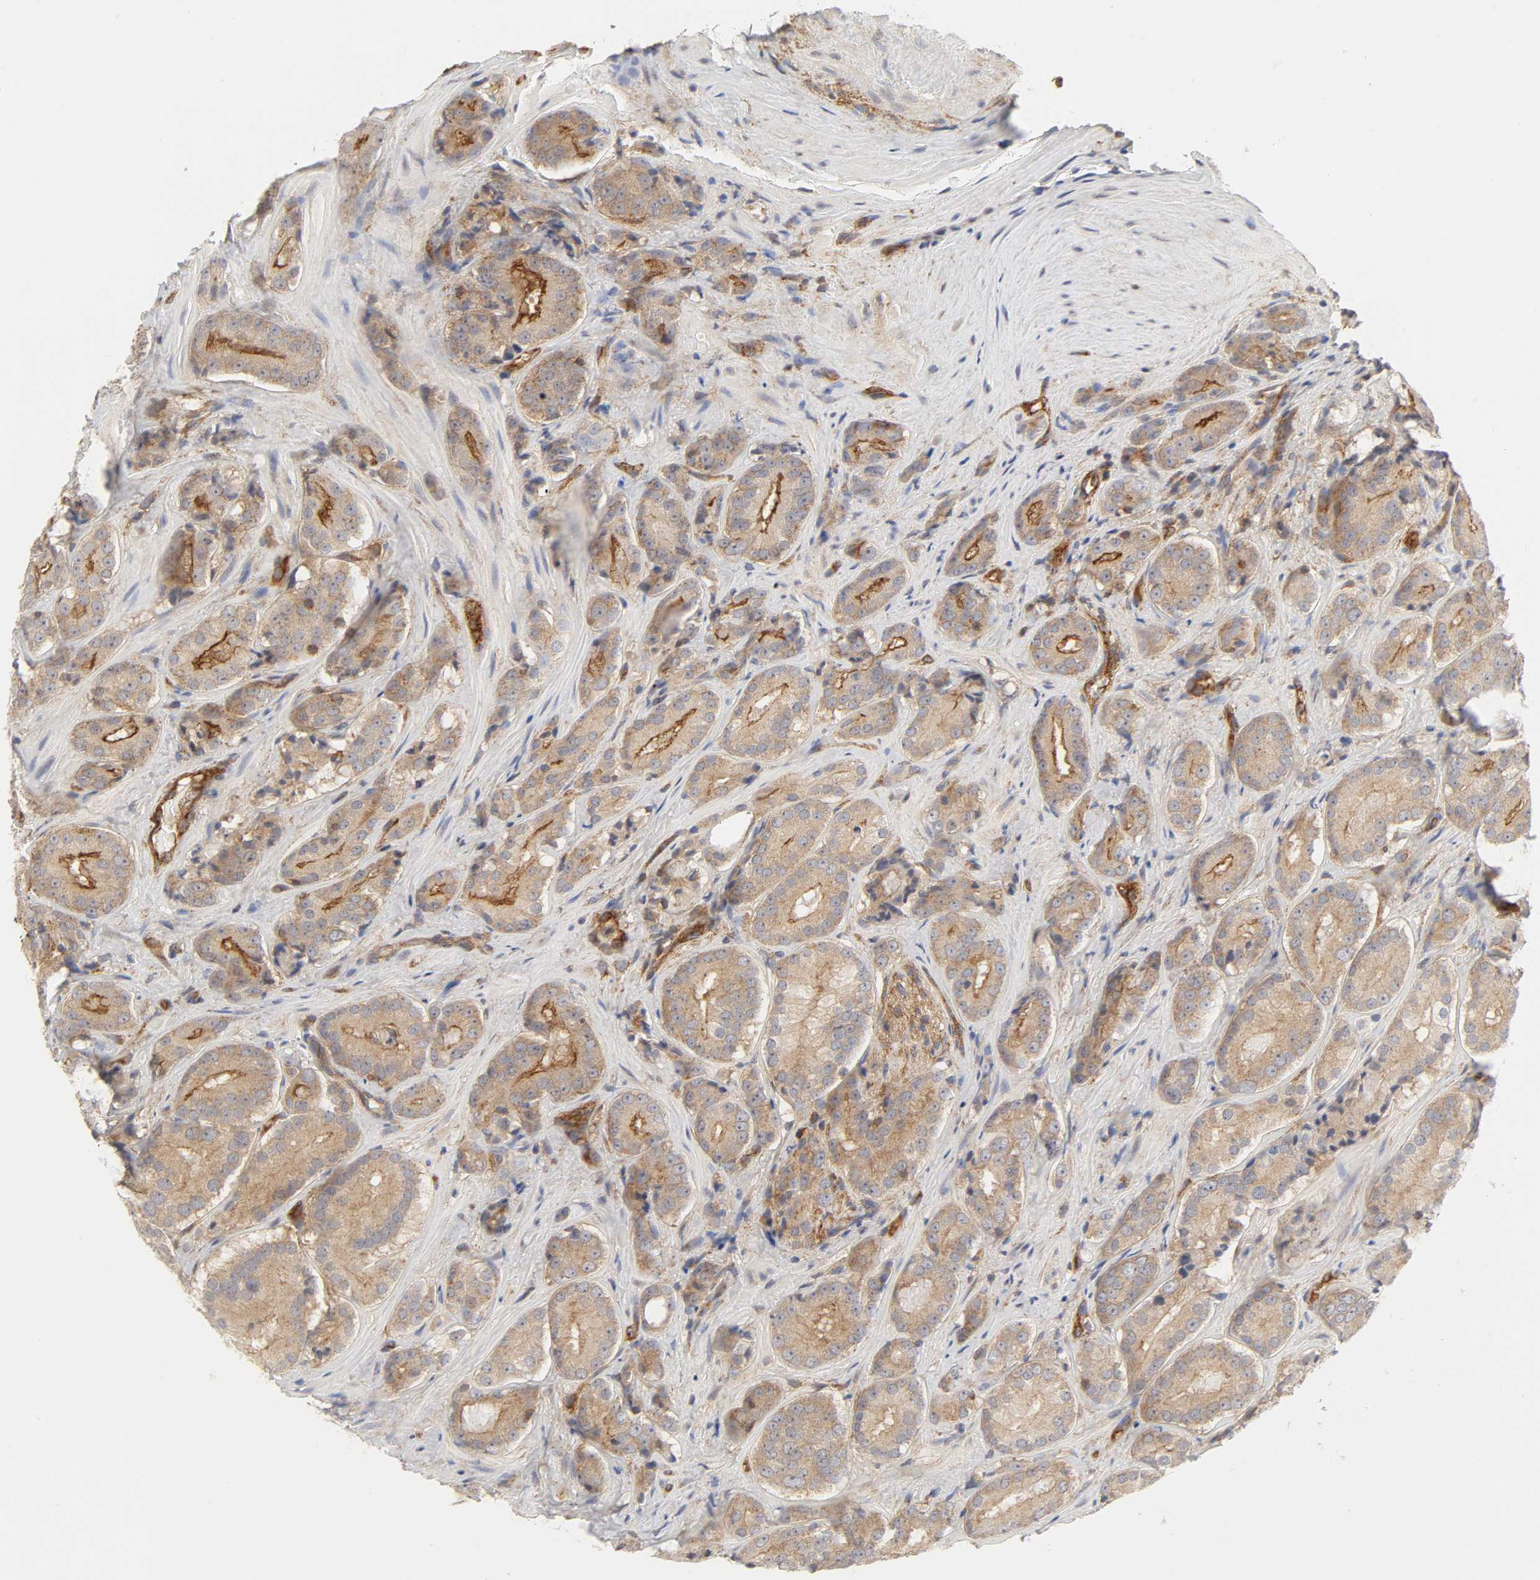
{"staining": {"intensity": "moderate", "quantity": ">75%", "location": "cytoplasmic/membranous"}, "tissue": "prostate cancer", "cell_type": "Tumor cells", "image_type": "cancer", "snomed": [{"axis": "morphology", "description": "Adenocarcinoma, High grade"}, {"axis": "topography", "description": "Prostate"}], "caption": "Protein expression by immunohistochemistry (IHC) reveals moderate cytoplasmic/membranous positivity in about >75% of tumor cells in prostate cancer (high-grade adenocarcinoma).", "gene": "AP2A1", "patient": {"sex": "male", "age": 70}}